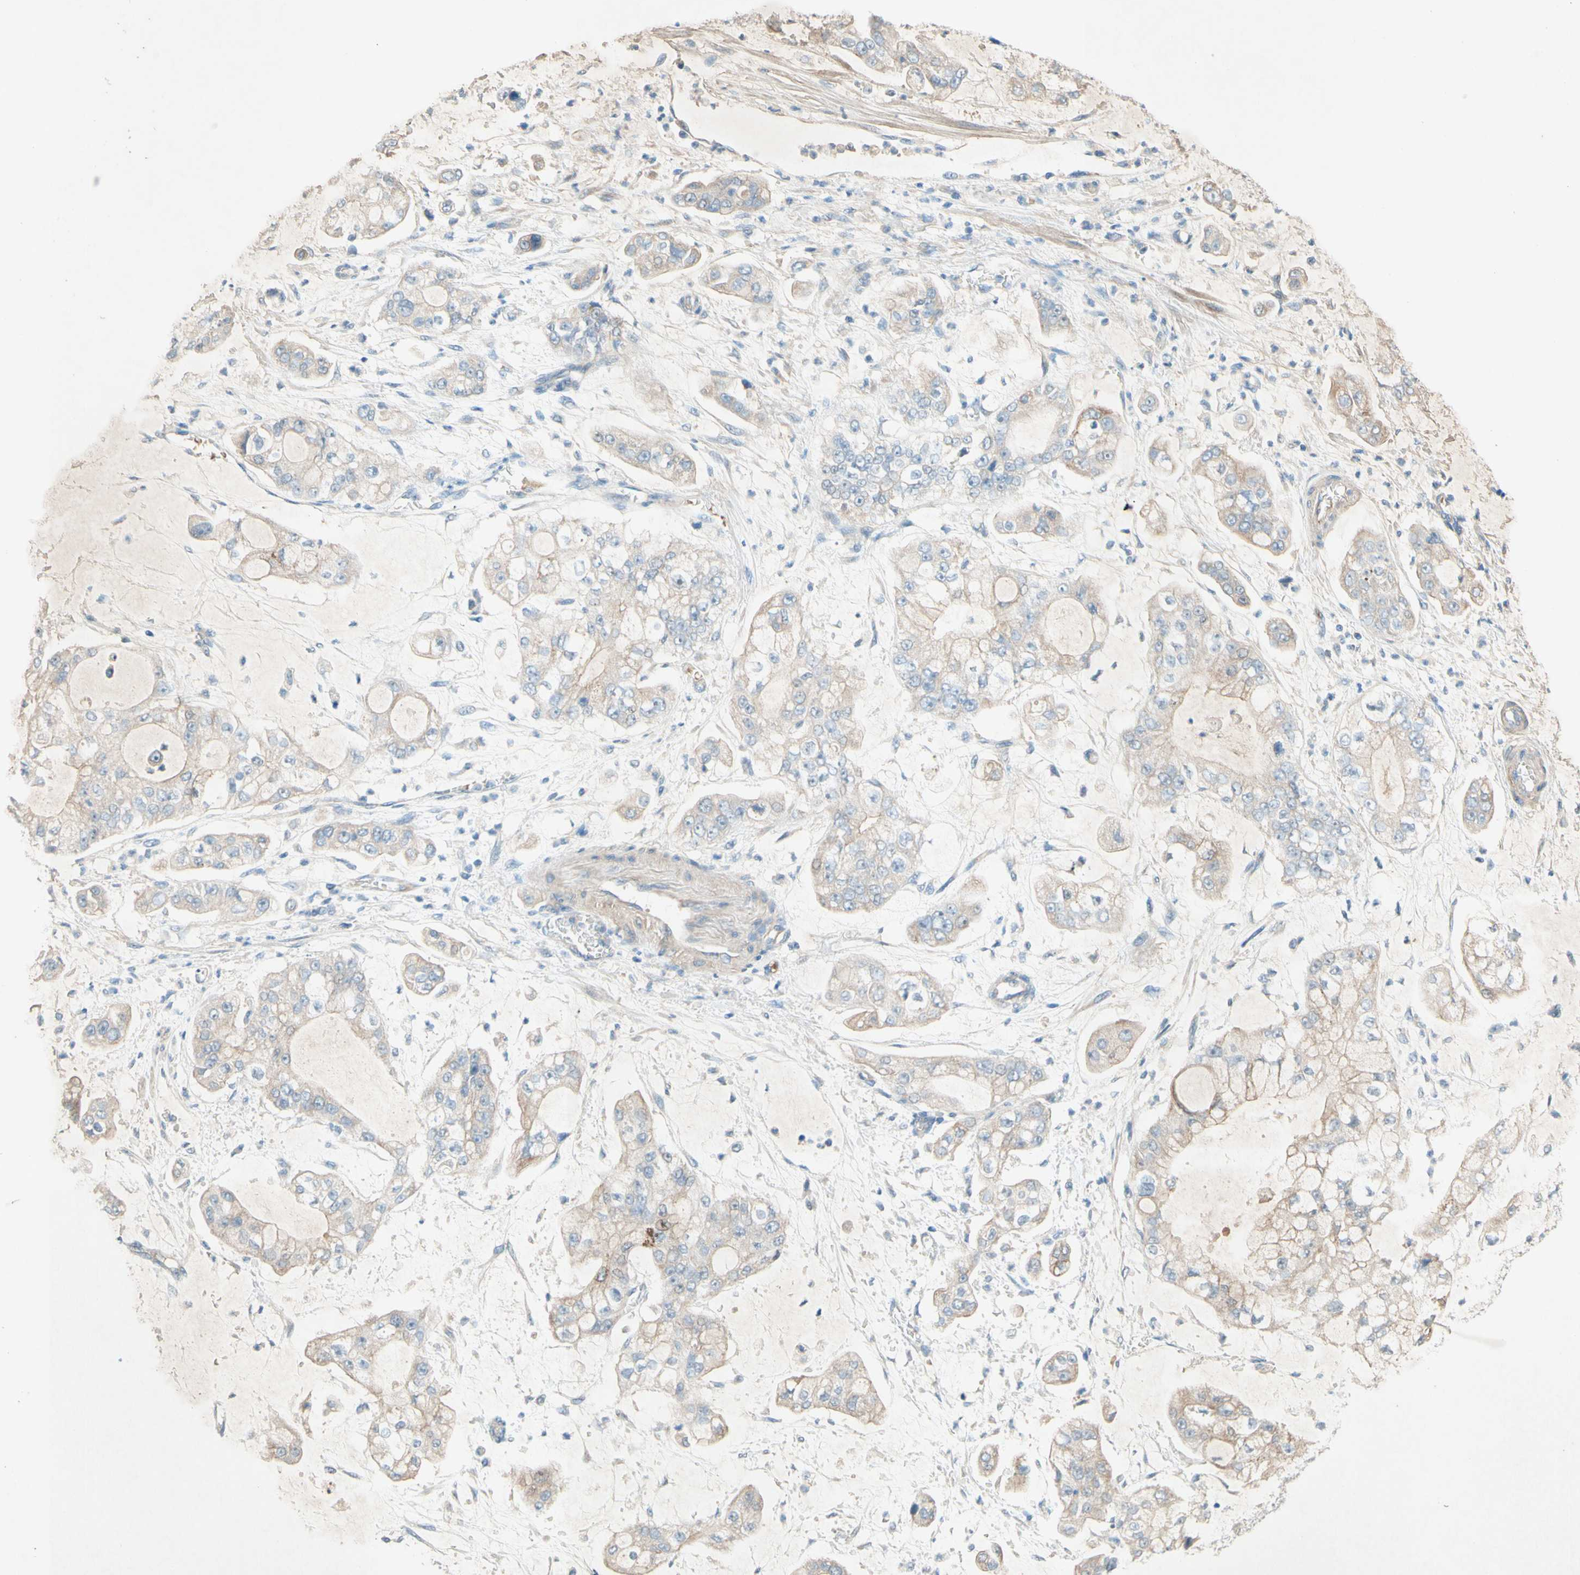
{"staining": {"intensity": "weak", "quantity": "25%-75%", "location": "cytoplasmic/membranous"}, "tissue": "stomach cancer", "cell_type": "Tumor cells", "image_type": "cancer", "snomed": [{"axis": "morphology", "description": "Adenocarcinoma, NOS"}, {"axis": "topography", "description": "Stomach"}], "caption": "Brown immunohistochemical staining in human stomach adenocarcinoma demonstrates weak cytoplasmic/membranous expression in about 25%-75% of tumor cells. The staining is performed using DAB brown chromogen to label protein expression. The nuclei are counter-stained blue using hematoxylin.", "gene": "IL2", "patient": {"sex": "male", "age": 76}}